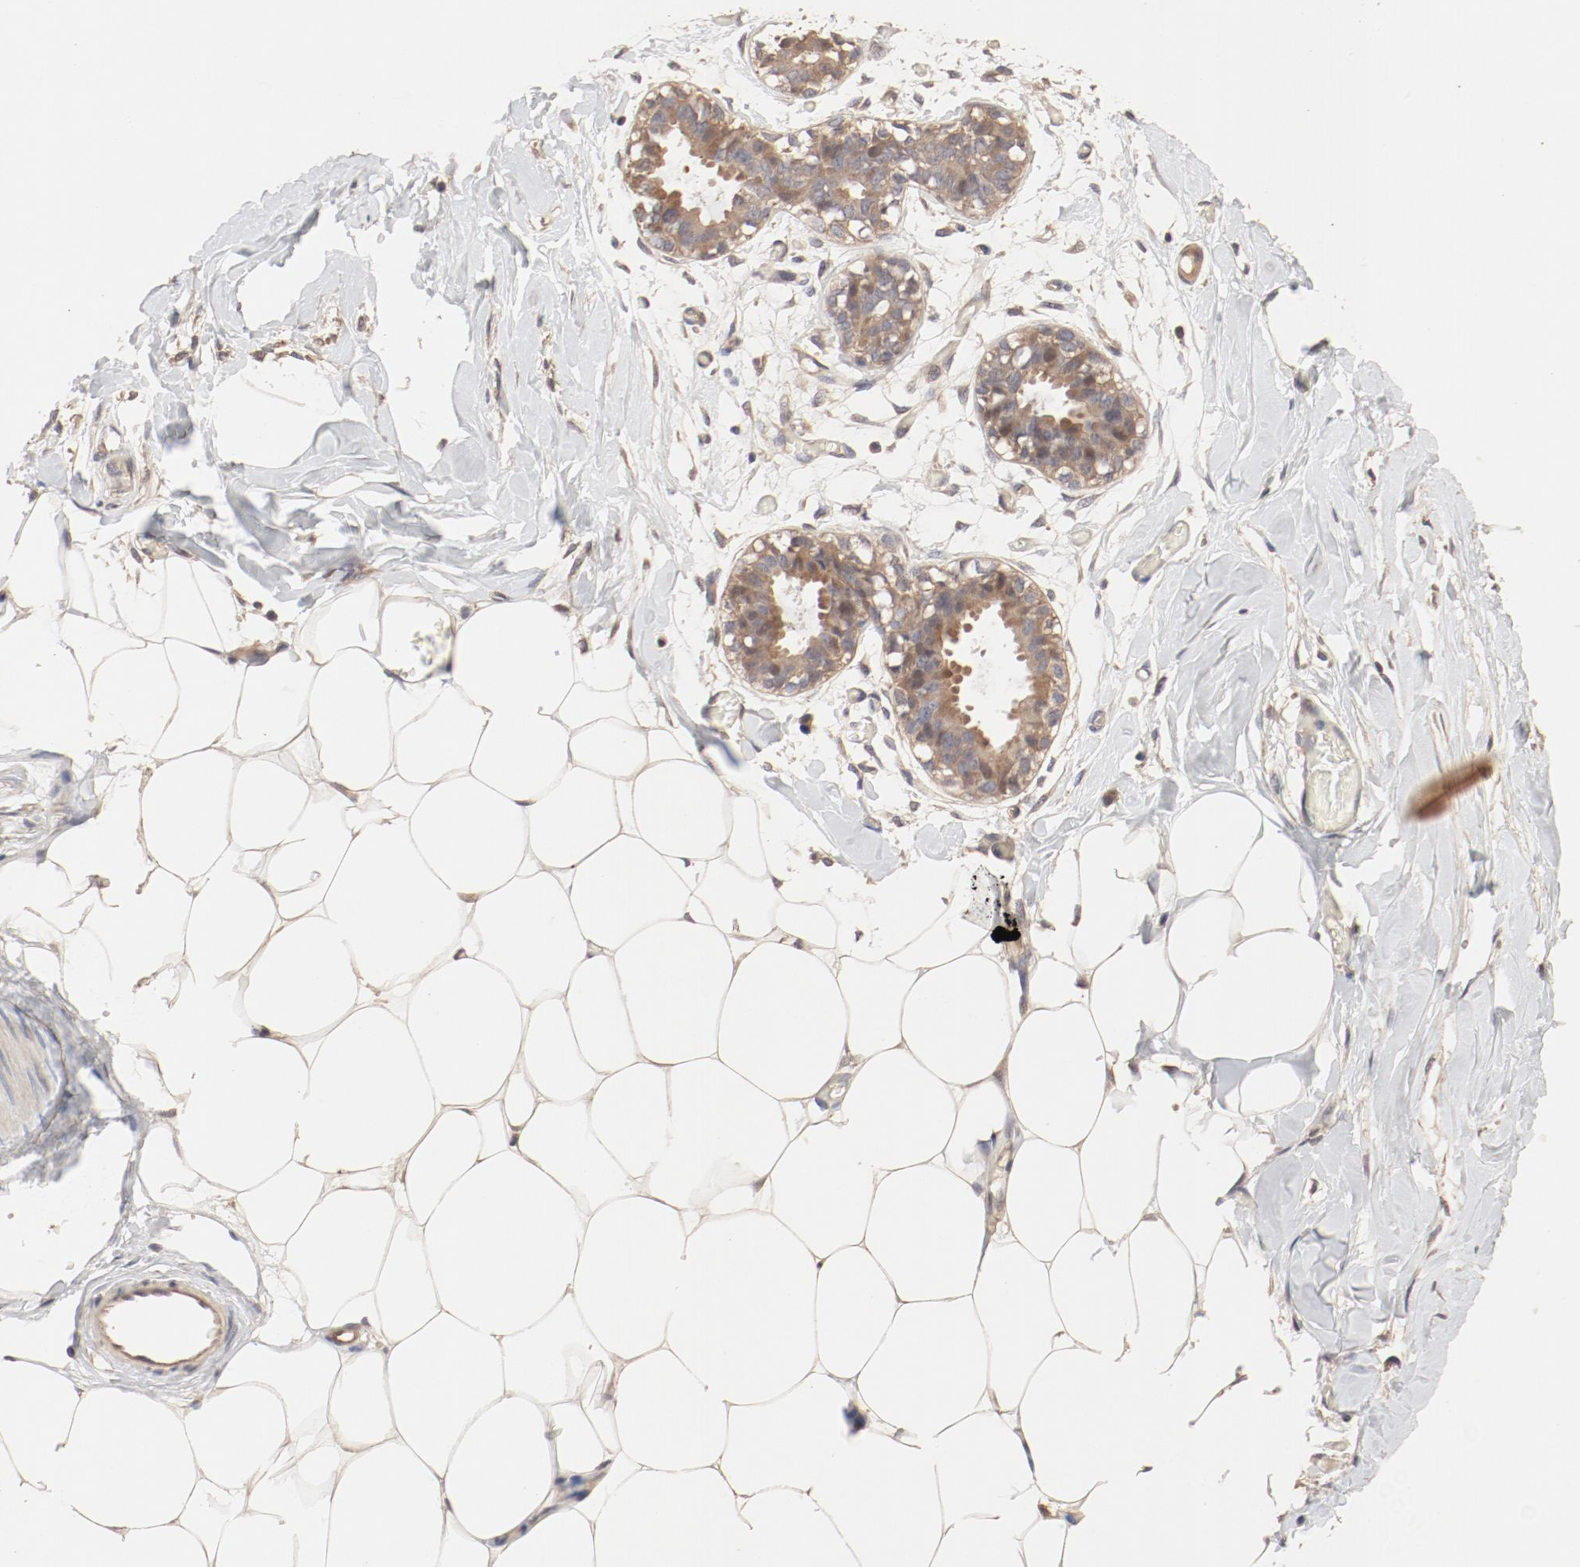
{"staining": {"intensity": "weak", "quantity": ">75%", "location": "cytoplasmic/membranous"}, "tissue": "breast", "cell_type": "Adipocytes", "image_type": "normal", "snomed": [{"axis": "morphology", "description": "Normal tissue, NOS"}, {"axis": "topography", "description": "Breast"}, {"axis": "topography", "description": "Adipose tissue"}], "caption": "Protein staining by immunohistochemistry (IHC) shows weak cytoplasmic/membranous staining in about >75% of adipocytes in unremarkable breast.", "gene": "IL3RA", "patient": {"sex": "female", "age": 25}}